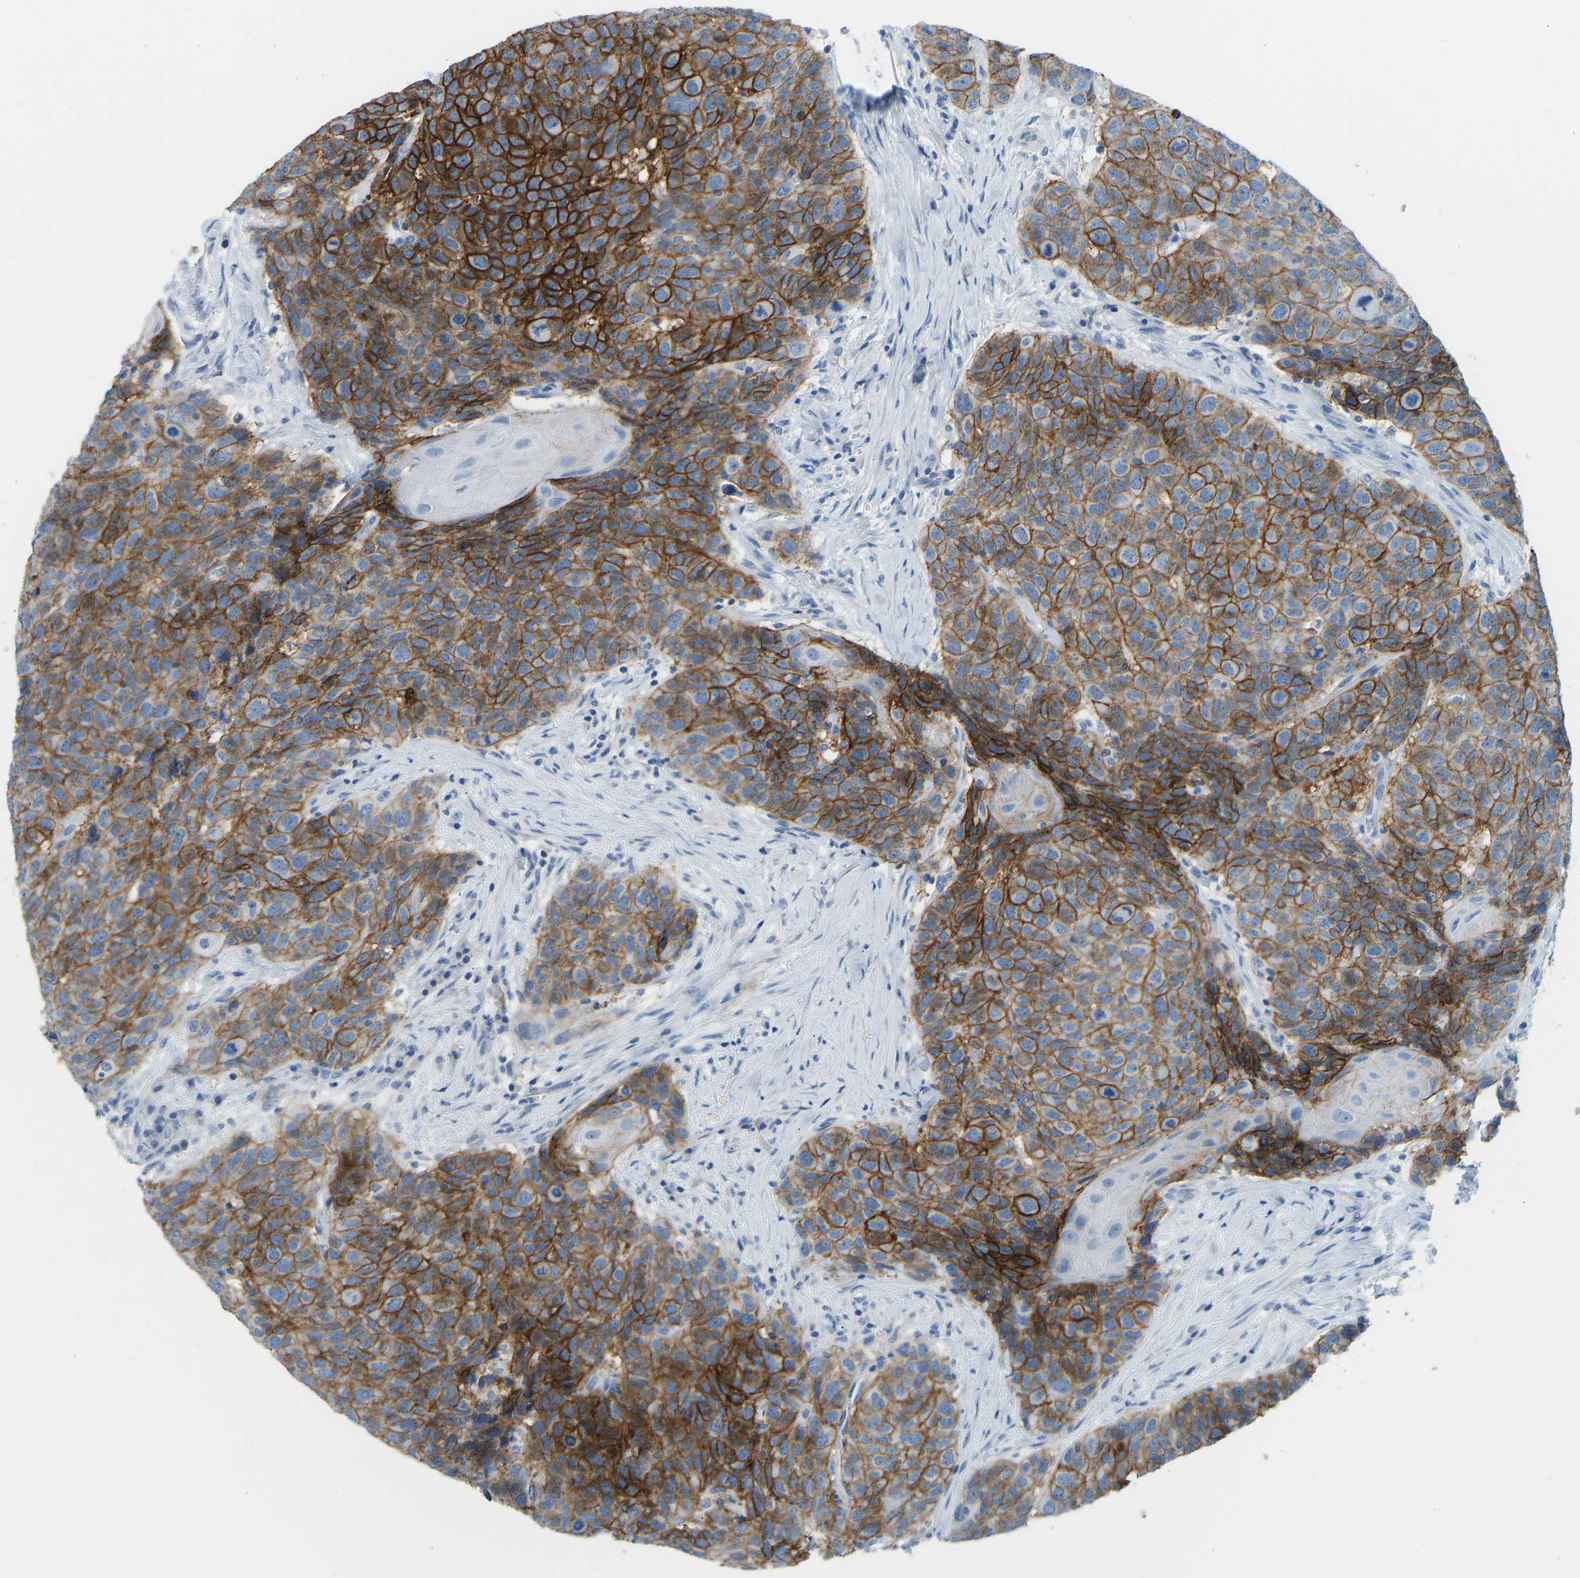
{"staining": {"intensity": "strong", "quantity": ">75%", "location": "cytoplasmic/membranous"}, "tissue": "head and neck cancer", "cell_type": "Tumor cells", "image_type": "cancer", "snomed": [{"axis": "morphology", "description": "Squamous cell carcinoma, NOS"}, {"axis": "topography", "description": "Head-Neck"}], "caption": "Protein analysis of head and neck squamous cell carcinoma tissue exhibits strong cytoplasmic/membranous positivity in about >75% of tumor cells. (Stains: DAB (3,3'-diaminobenzidine) in brown, nuclei in blue, Microscopy: brightfield microscopy at high magnification).", "gene": "ATP1A1", "patient": {"sex": "male", "age": 66}}